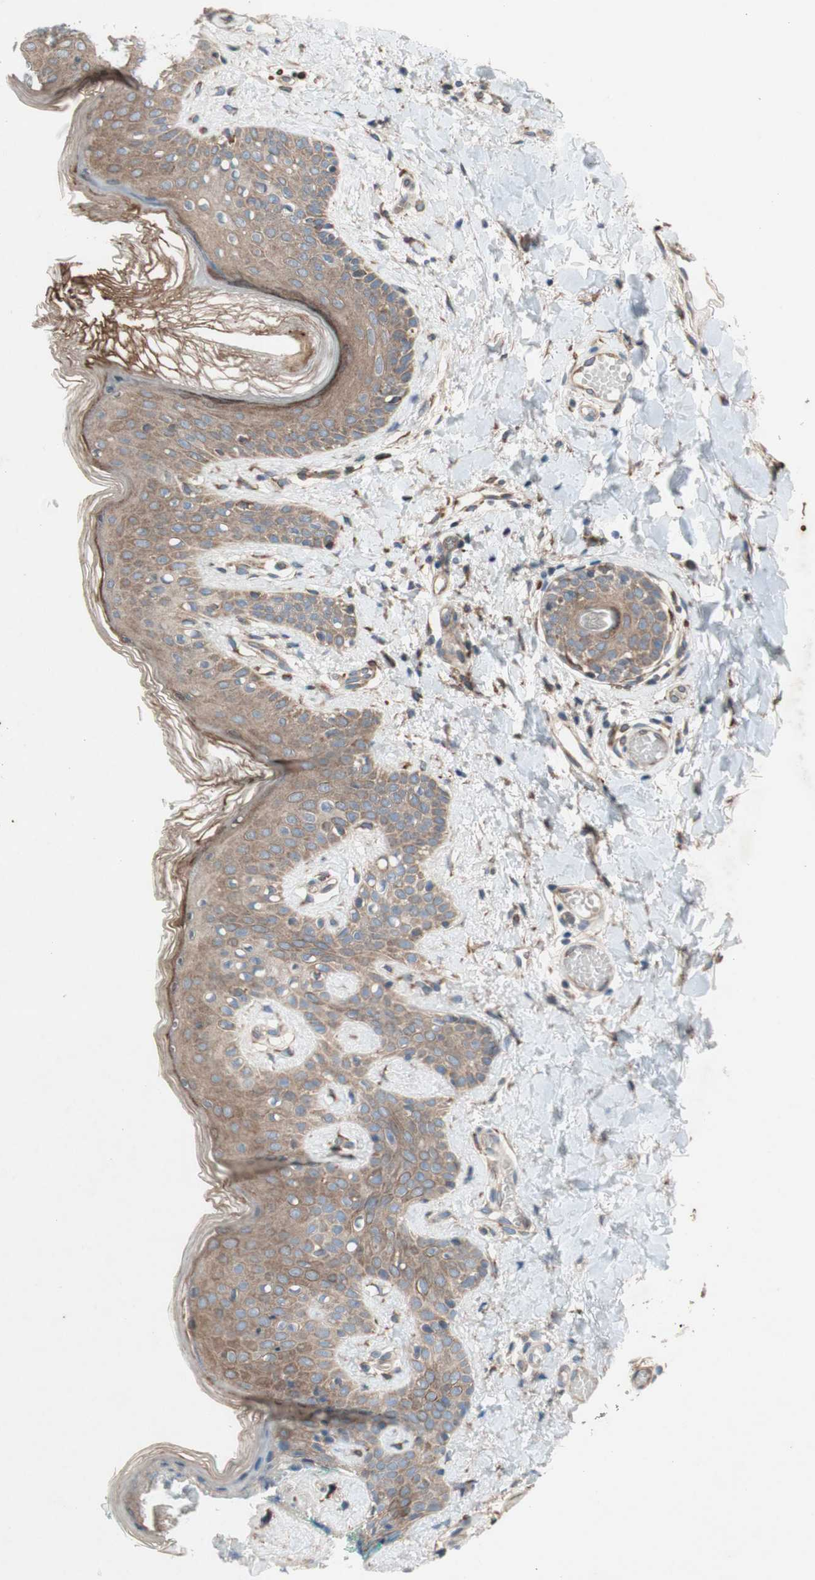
{"staining": {"intensity": "moderate", "quantity": ">75%", "location": "cytoplasmic/membranous"}, "tissue": "skin", "cell_type": "Fibroblasts", "image_type": "normal", "snomed": [{"axis": "morphology", "description": "Normal tissue, NOS"}, {"axis": "topography", "description": "Skin"}], "caption": "Unremarkable skin exhibits moderate cytoplasmic/membranous staining in approximately >75% of fibroblasts, visualized by immunohistochemistry. (DAB (3,3'-diaminobenzidine) IHC, brown staining for protein, blue staining for nuclei).", "gene": "SOCS2", "patient": {"sex": "male", "age": 16}}